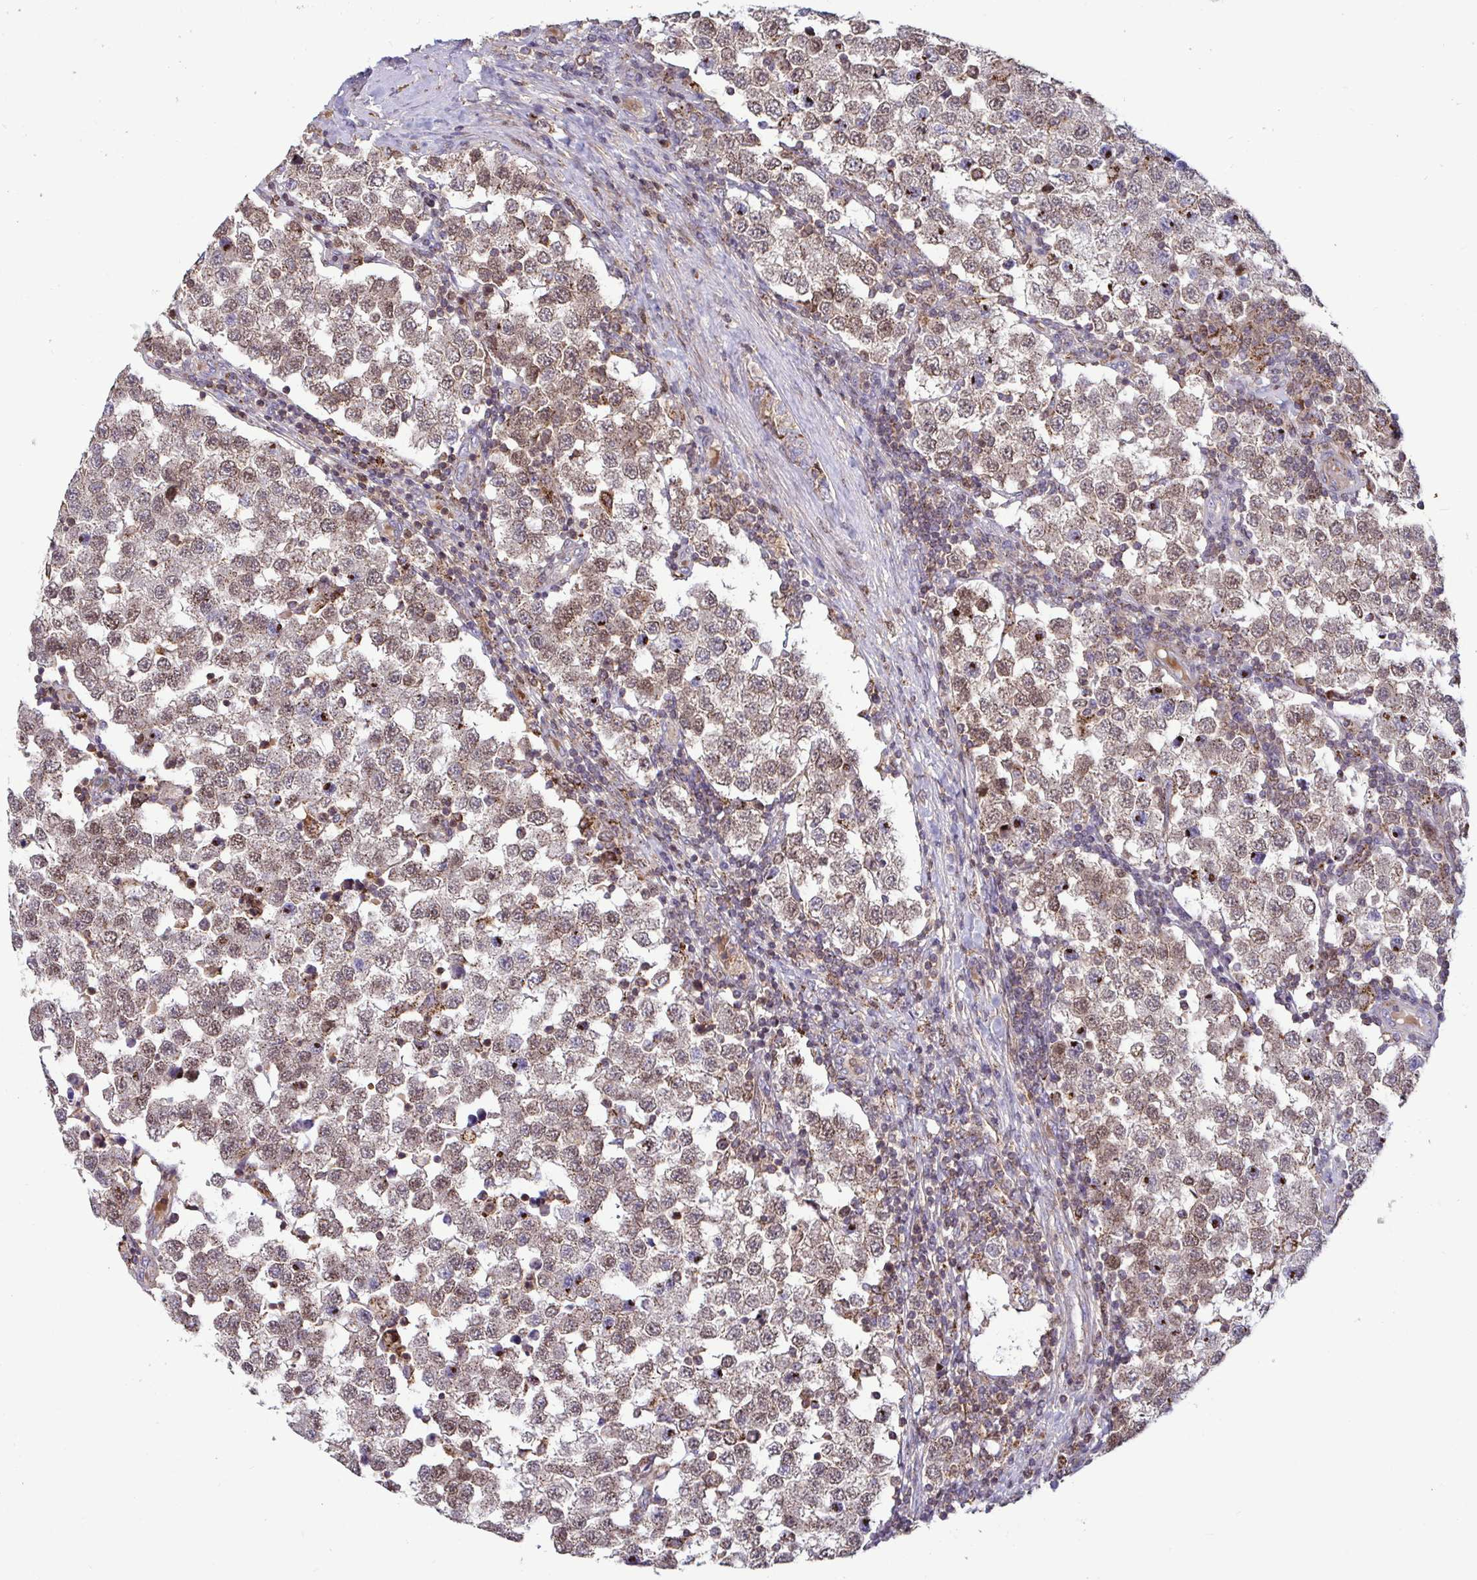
{"staining": {"intensity": "moderate", "quantity": ">75%", "location": "cytoplasmic/membranous,nuclear"}, "tissue": "testis cancer", "cell_type": "Tumor cells", "image_type": "cancer", "snomed": [{"axis": "morphology", "description": "Seminoma, NOS"}, {"axis": "topography", "description": "Testis"}], "caption": "This micrograph demonstrates immunohistochemistry staining of testis seminoma, with medium moderate cytoplasmic/membranous and nuclear expression in about >75% of tumor cells.", "gene": "SPRY1", "patient": {"sex": "male", "age": 34}}